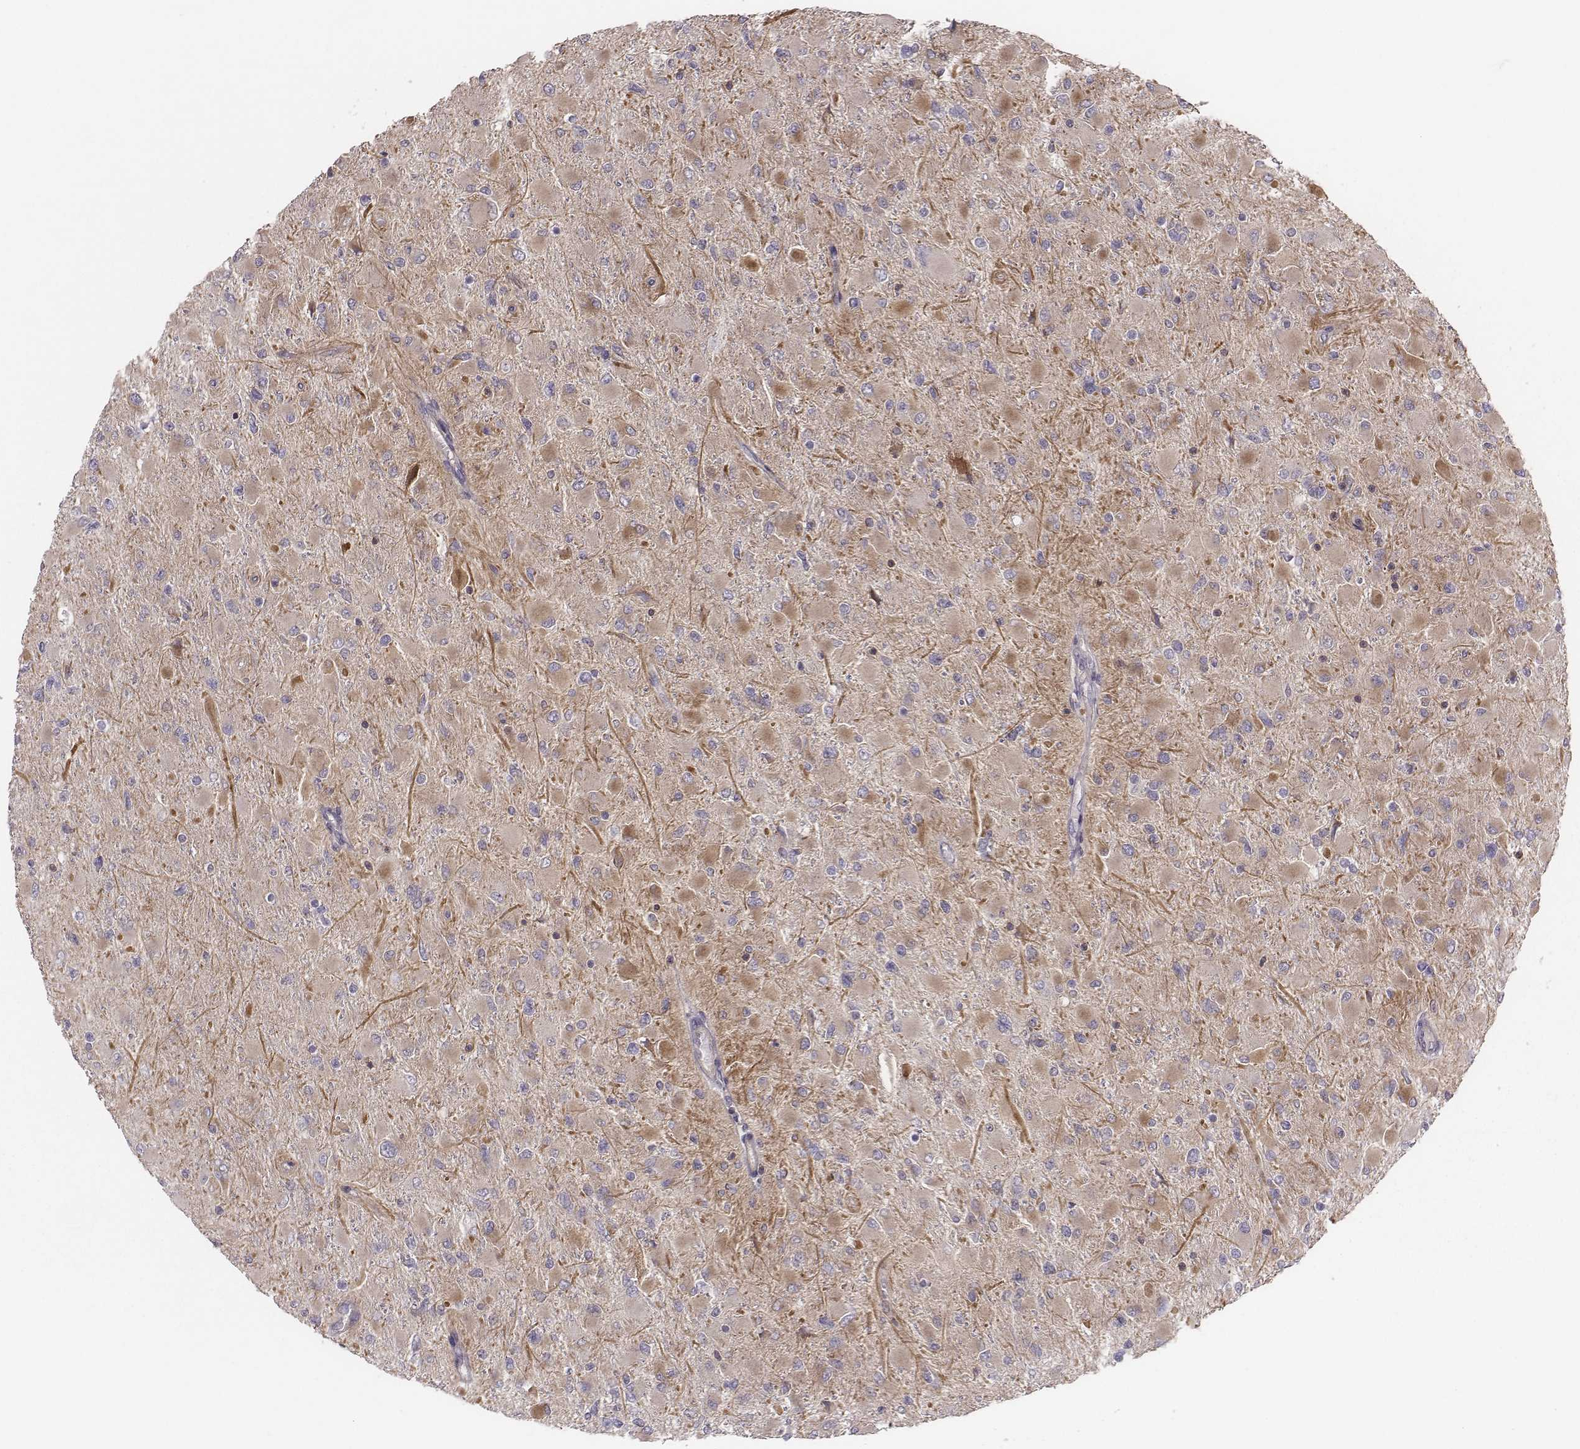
{"staining": {"intensity": "weak", "quantity": "25%-75%", "location": "cytoplasmic/membranous"}, "tissue": "glioma", "cell_type": "Tumor cells", "image_type": "cancer", "snomed": [{"axis": "morphology", "description": "Glioma, malignant, High grade"}, {"axis": "topography", "description": "Cerebral cortex"}], "caption": "About 25%-75% of tumor cells in human high-grade glioma (malignant) reveal weak cytoplasmic/membranous protein positivity as visualized by brown immunohistochemical staining.", "gene": "CAD", "patient": {"sex": "female", "age": 36}}